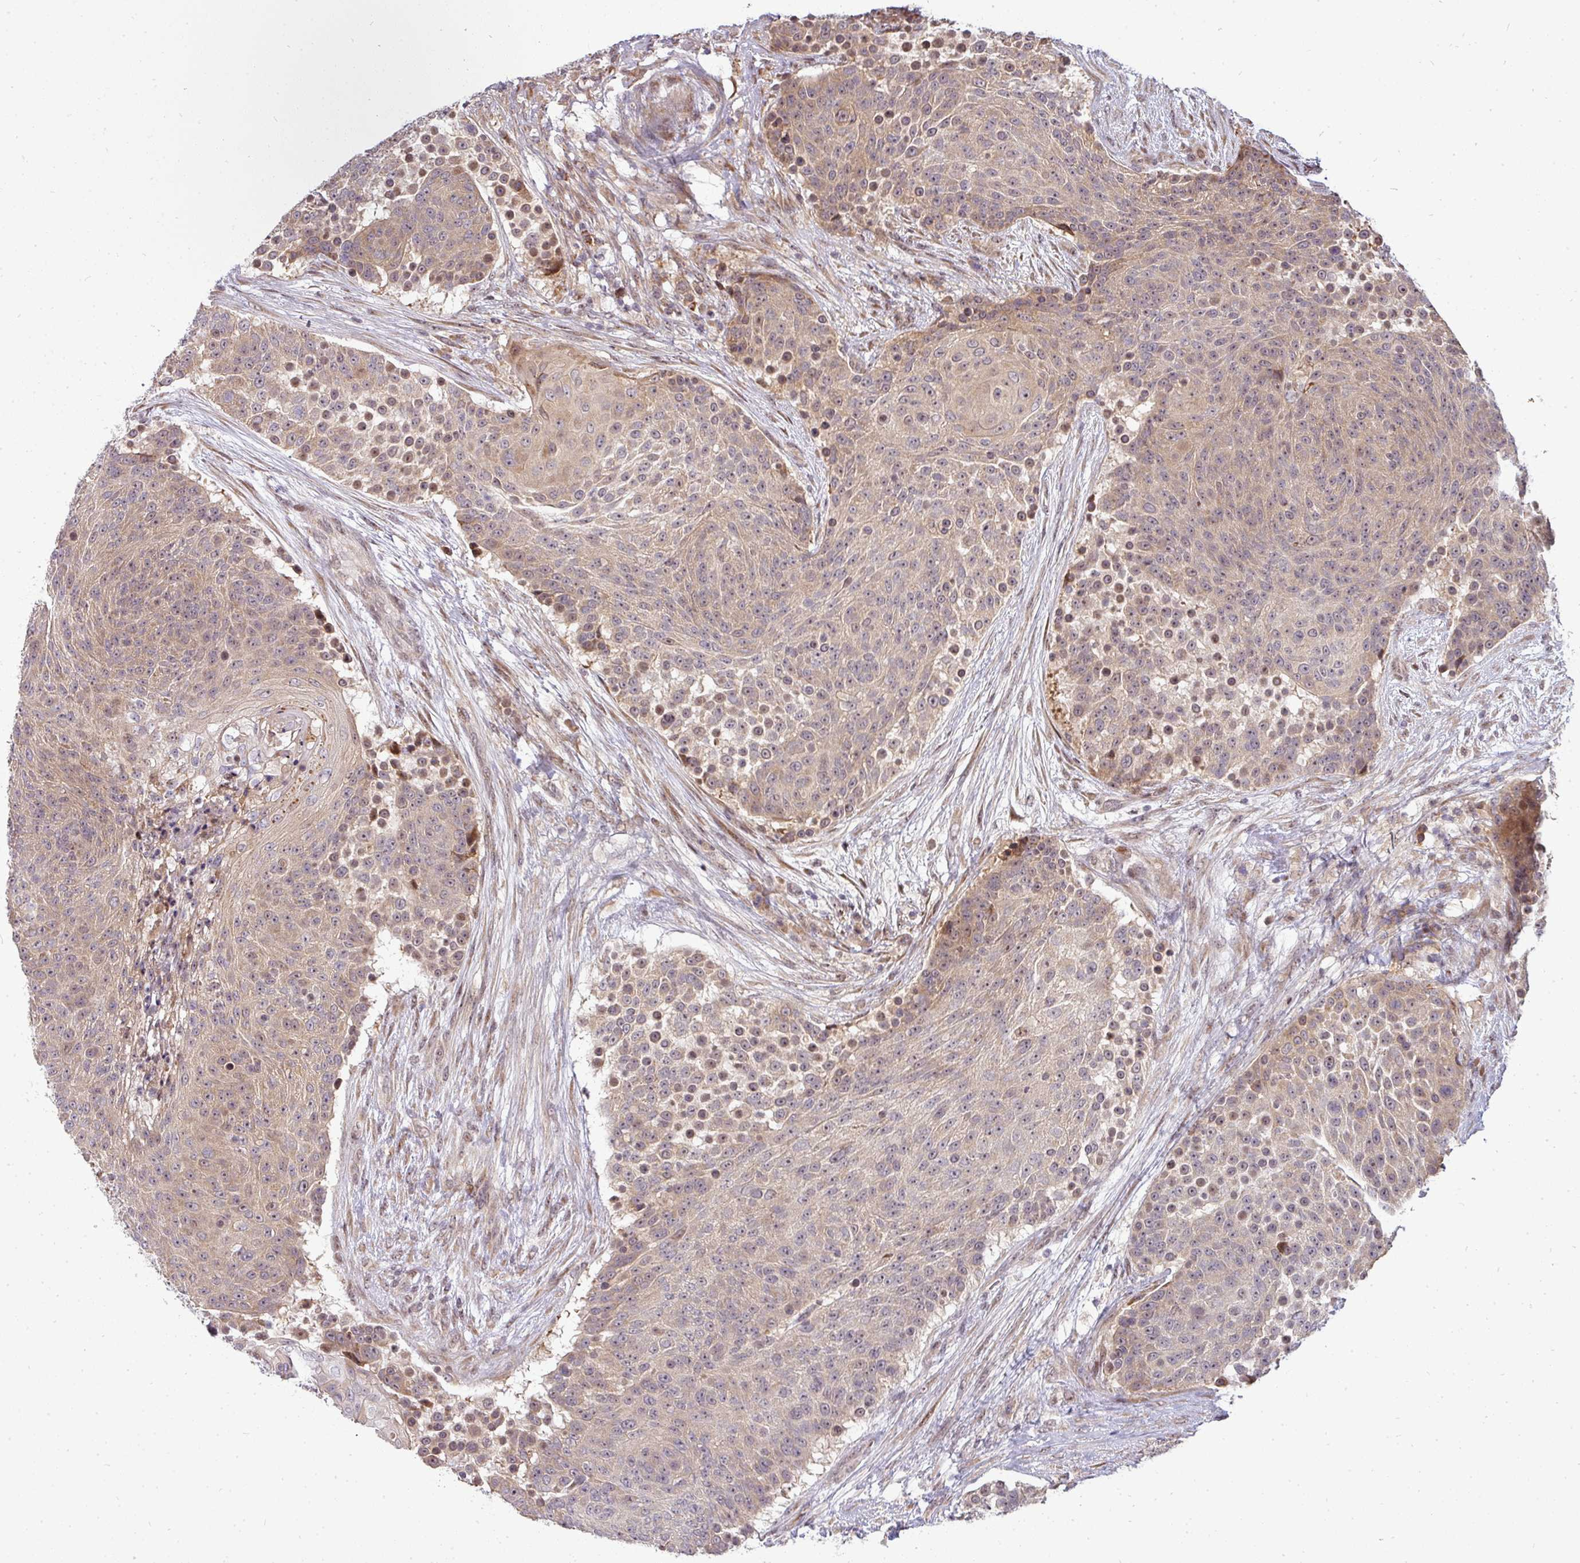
{"staining": {"intensity": "moderate", "quantity": "25%-75%", "location": "cytoplasmic/membranous,nuclear"}, "tissue": "urothelial cancer", "cell_type": "Tumor cells", "image_type": "cancer", "snomed": [{"axis": "morphology", "description": "Urothelial carcinoma, High grade"}, {"axis": "topography", "description": "Urinary bladder"}], "caption": "IHC histopathology image of human urothelial cancer stained for a protein (brown), which exhibits medium levels of moderate cytoplasmic/membranous and nuclear positivity in about 25%-75% of tumor cells.", "gene": "PATZ1", "patient": {"sex": "female", "age": 63}}